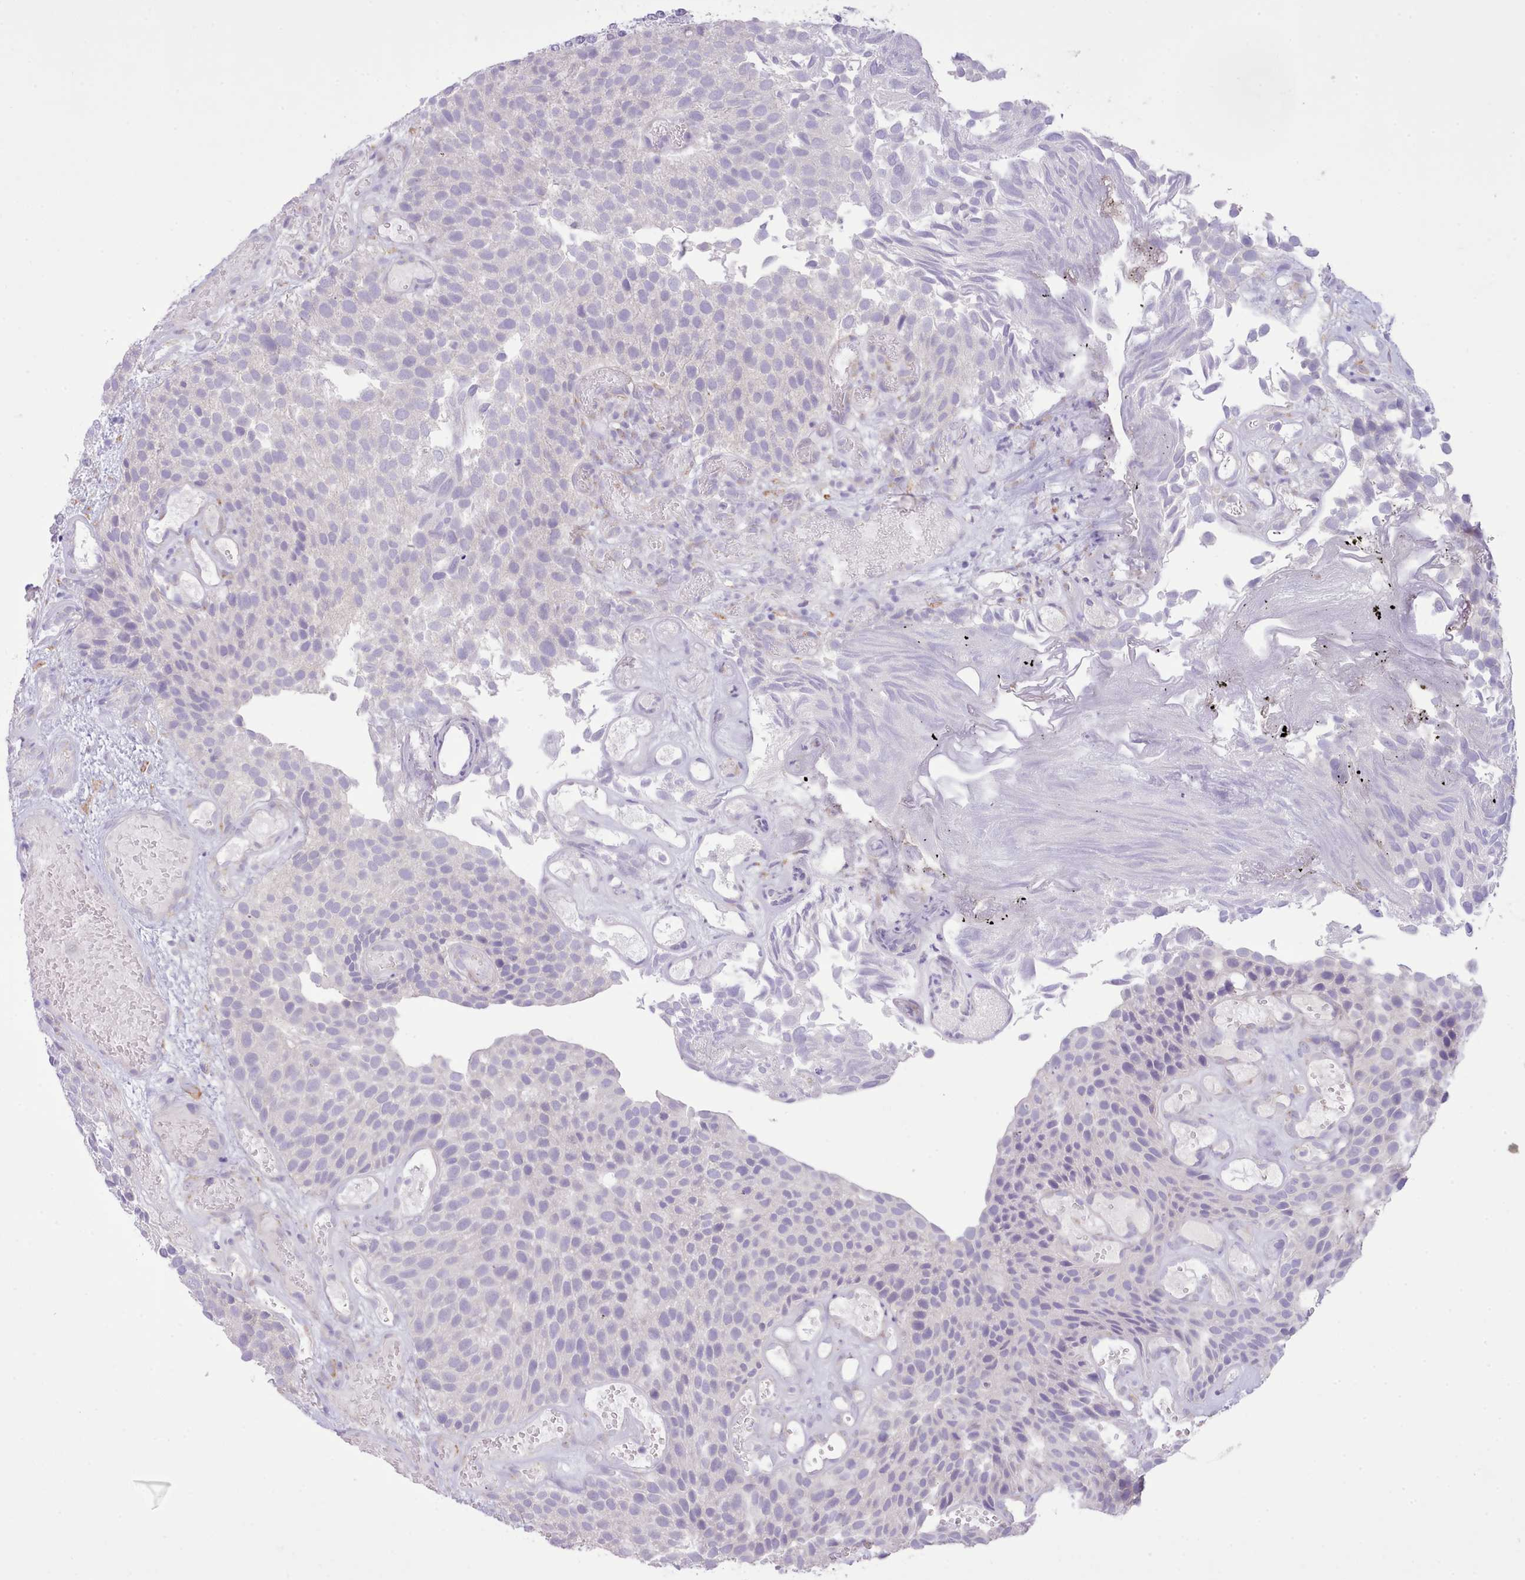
{"staining": {"intensity": "negative", "quantity": "none", "location": "none"}, "tissue": "urothelial cancer", "cell_type": "Tumor cells", "image_type": "cancer", "snomed": [{"axis": "morphology", "description": "Urothelial carcinoma, Low grade"}, {"axis": "topography", "description": "Urinary bladder"}], "caption": "Immunohistochemistry (IHC) of urothelial cancer exhibits no staining in tumor cells.", "gene": "CCL1", "patient": {"sex": "male", "age": 89}}